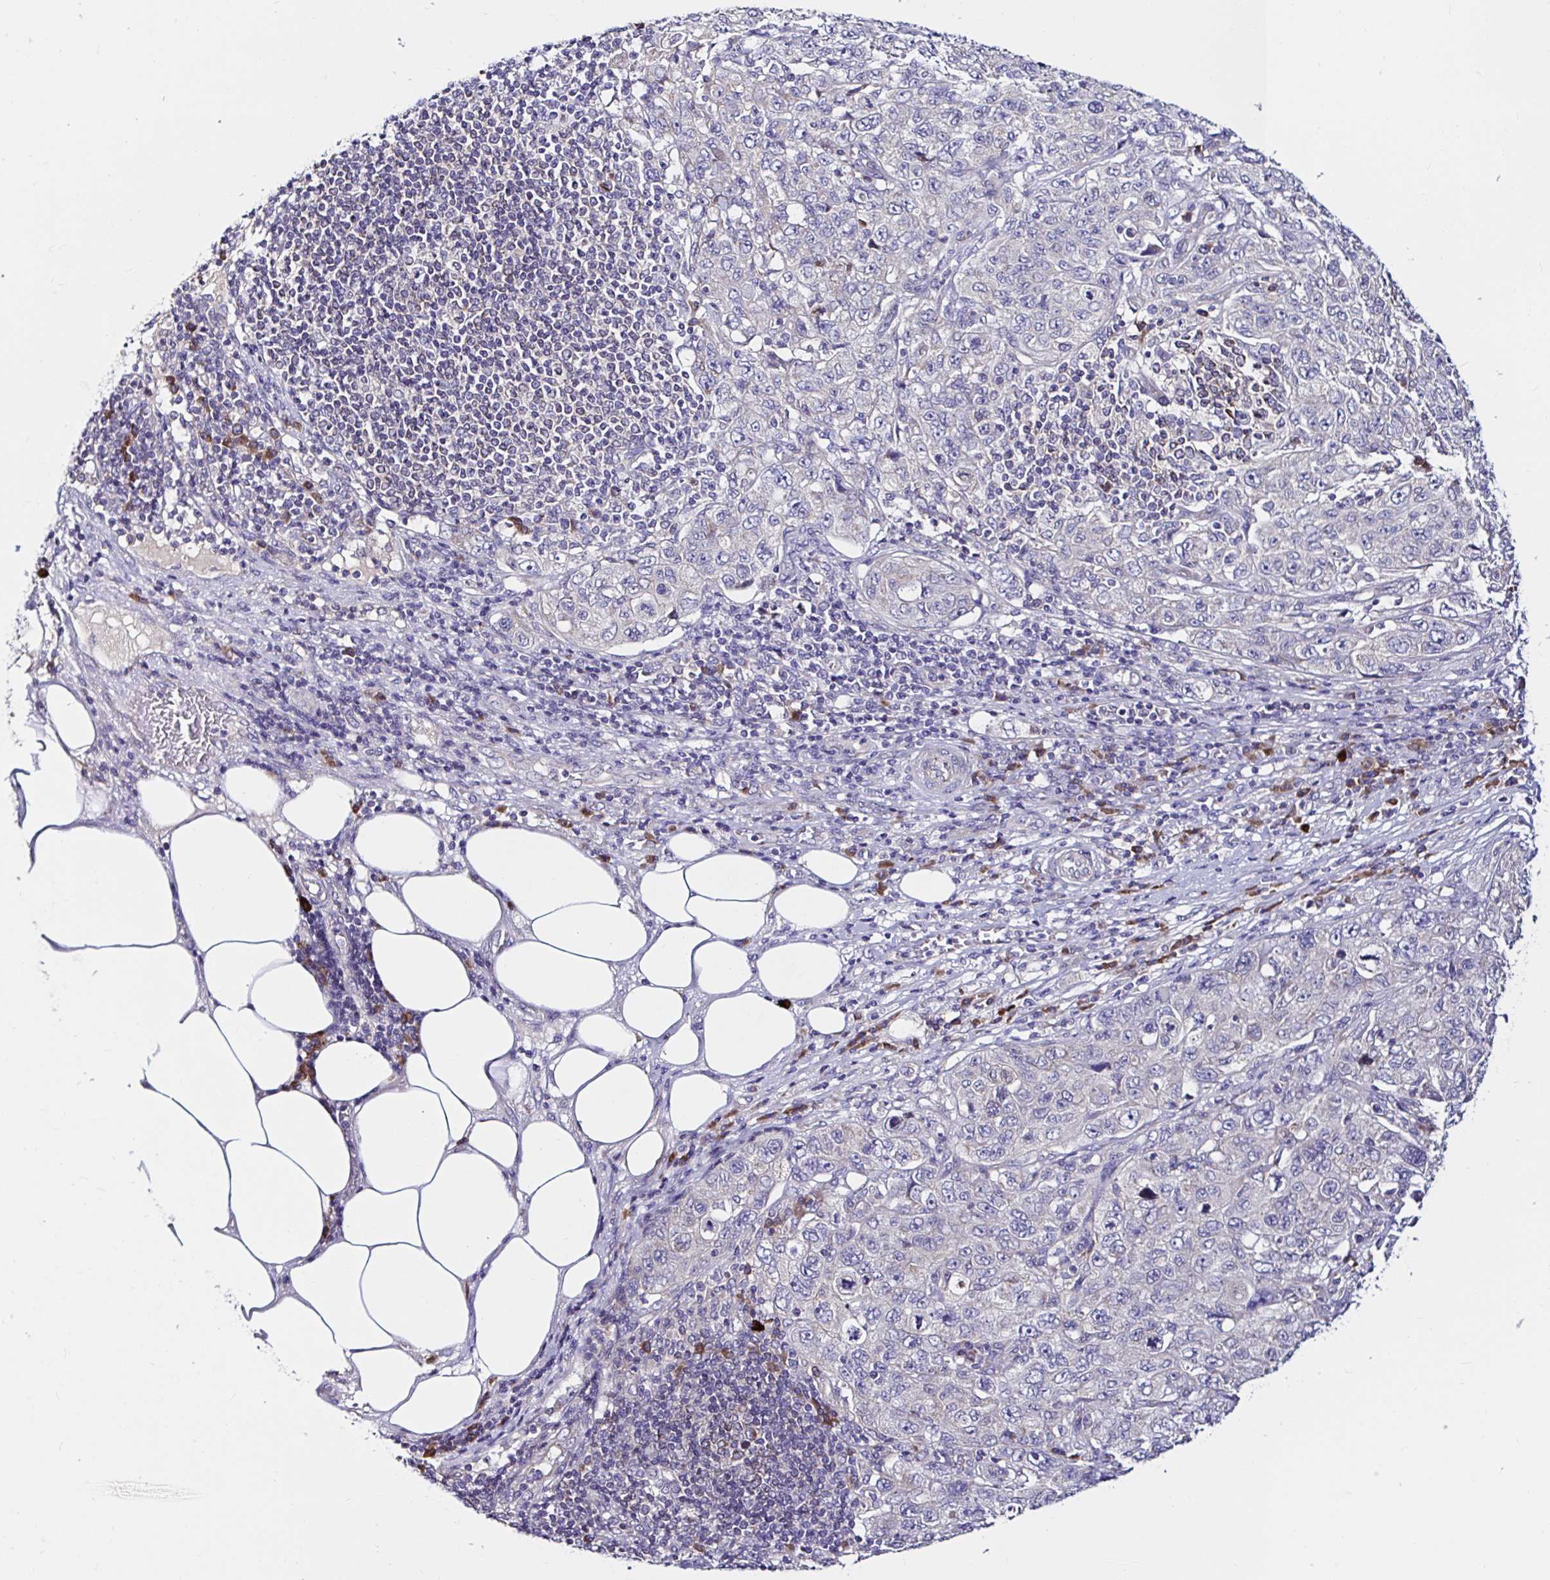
{"staining": {"intensity": "negative", "quantity": "none", "location": "none"}, "tissue": "pancreatic cancer", "cell_type": "Tumor cells", "image_type": "cancer", "snomed": [{"axis": "morphology", "description": "Adenocarcinoma, NOS"}, {"axis": "topography", "description": "Pancreas"}], "caption": "The photomicrograph exhibits no significant expression in tumor cells of pancreatic cancer.", "gene": "VSIG2", "patient": {"sex": "male", "age": 68}}